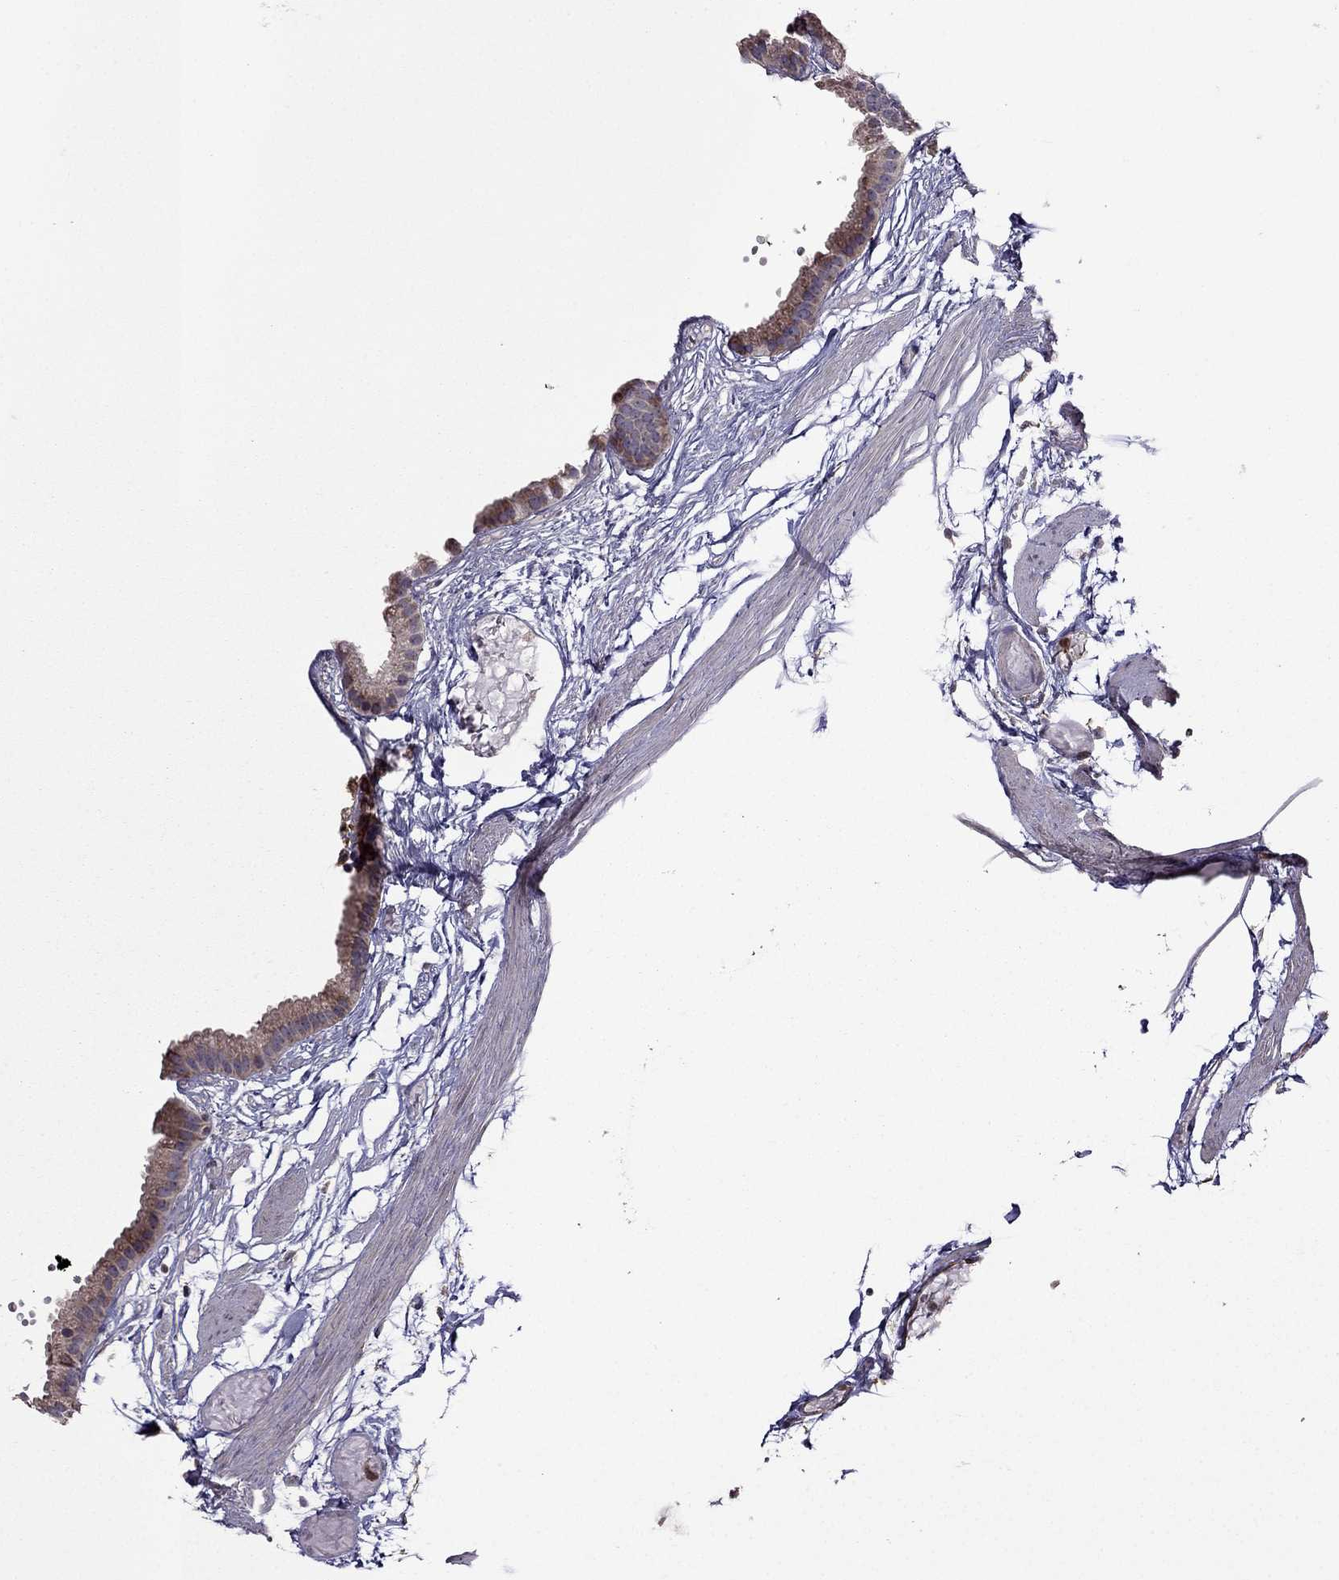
{"staining": {"intensity": "weak", "quantity": ">75%", "location": "cytoplasmic/membranous"}, "tissue": "gallbladder", "cell_type": "Glandular cells", "image_type": "normal", "snomed": [{"axis": "morphology", "description": "Normal tissue, NOS"}, {"axis": "topography", "description": "Gallbladder"}], "caption": "Protein staining reveals weak cytoplasmic/membranous positivity in about >75% of glandular cells in normal gallbladder.", "gene": "IKBIP", "patient": {"sex": "female", "age": 45}}